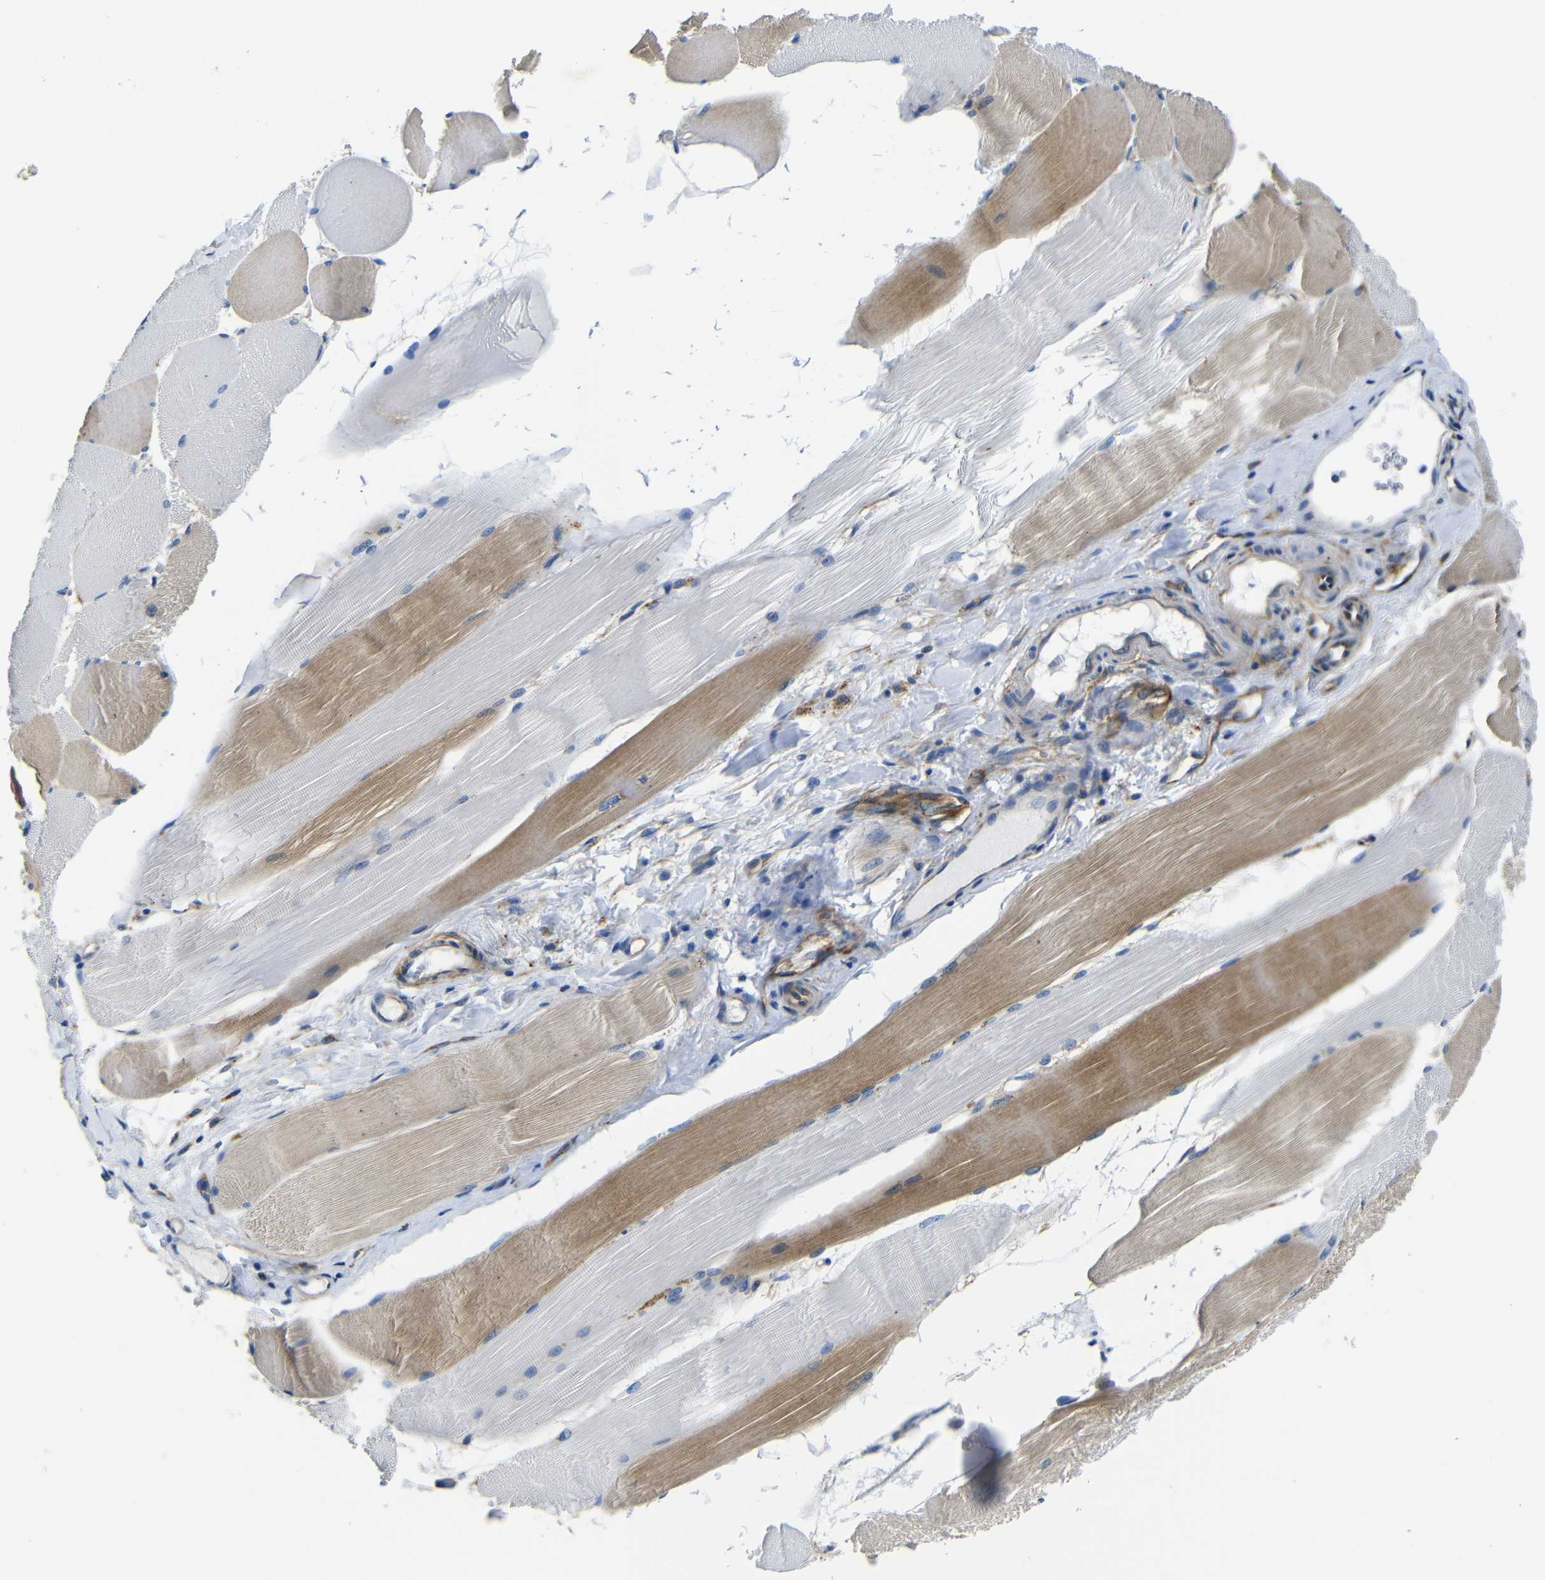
{"staining": {"intensity": "moderate", "quantity": "25%-75%", "location": "cytoplasmic/membranous"}, "tissue": "skeletal muscle", "cell_type": "Myocytes", "image_type": "normal", "snomed": [{"axis": "morphology", "description": "Normal tissue, NOS"}, {"axis": "morphology", "description": "Squamous cell carcinoma, NOS"}, {"axis": "topography", "description": "Skeletal muscle"}], "caption": "Skeletal muscle stained for a protein exhibits moderate cytoplasmic/membranous positivity in myocytes. The protein of interest is stained brown, and the nuclei are stained in blue (DAB (3,3'-diaminobenzidine) IHC with brightfield microscopy, high magnification).", "gene": "GIMAP2", "patient": {"sex": "male", "age": 51}}